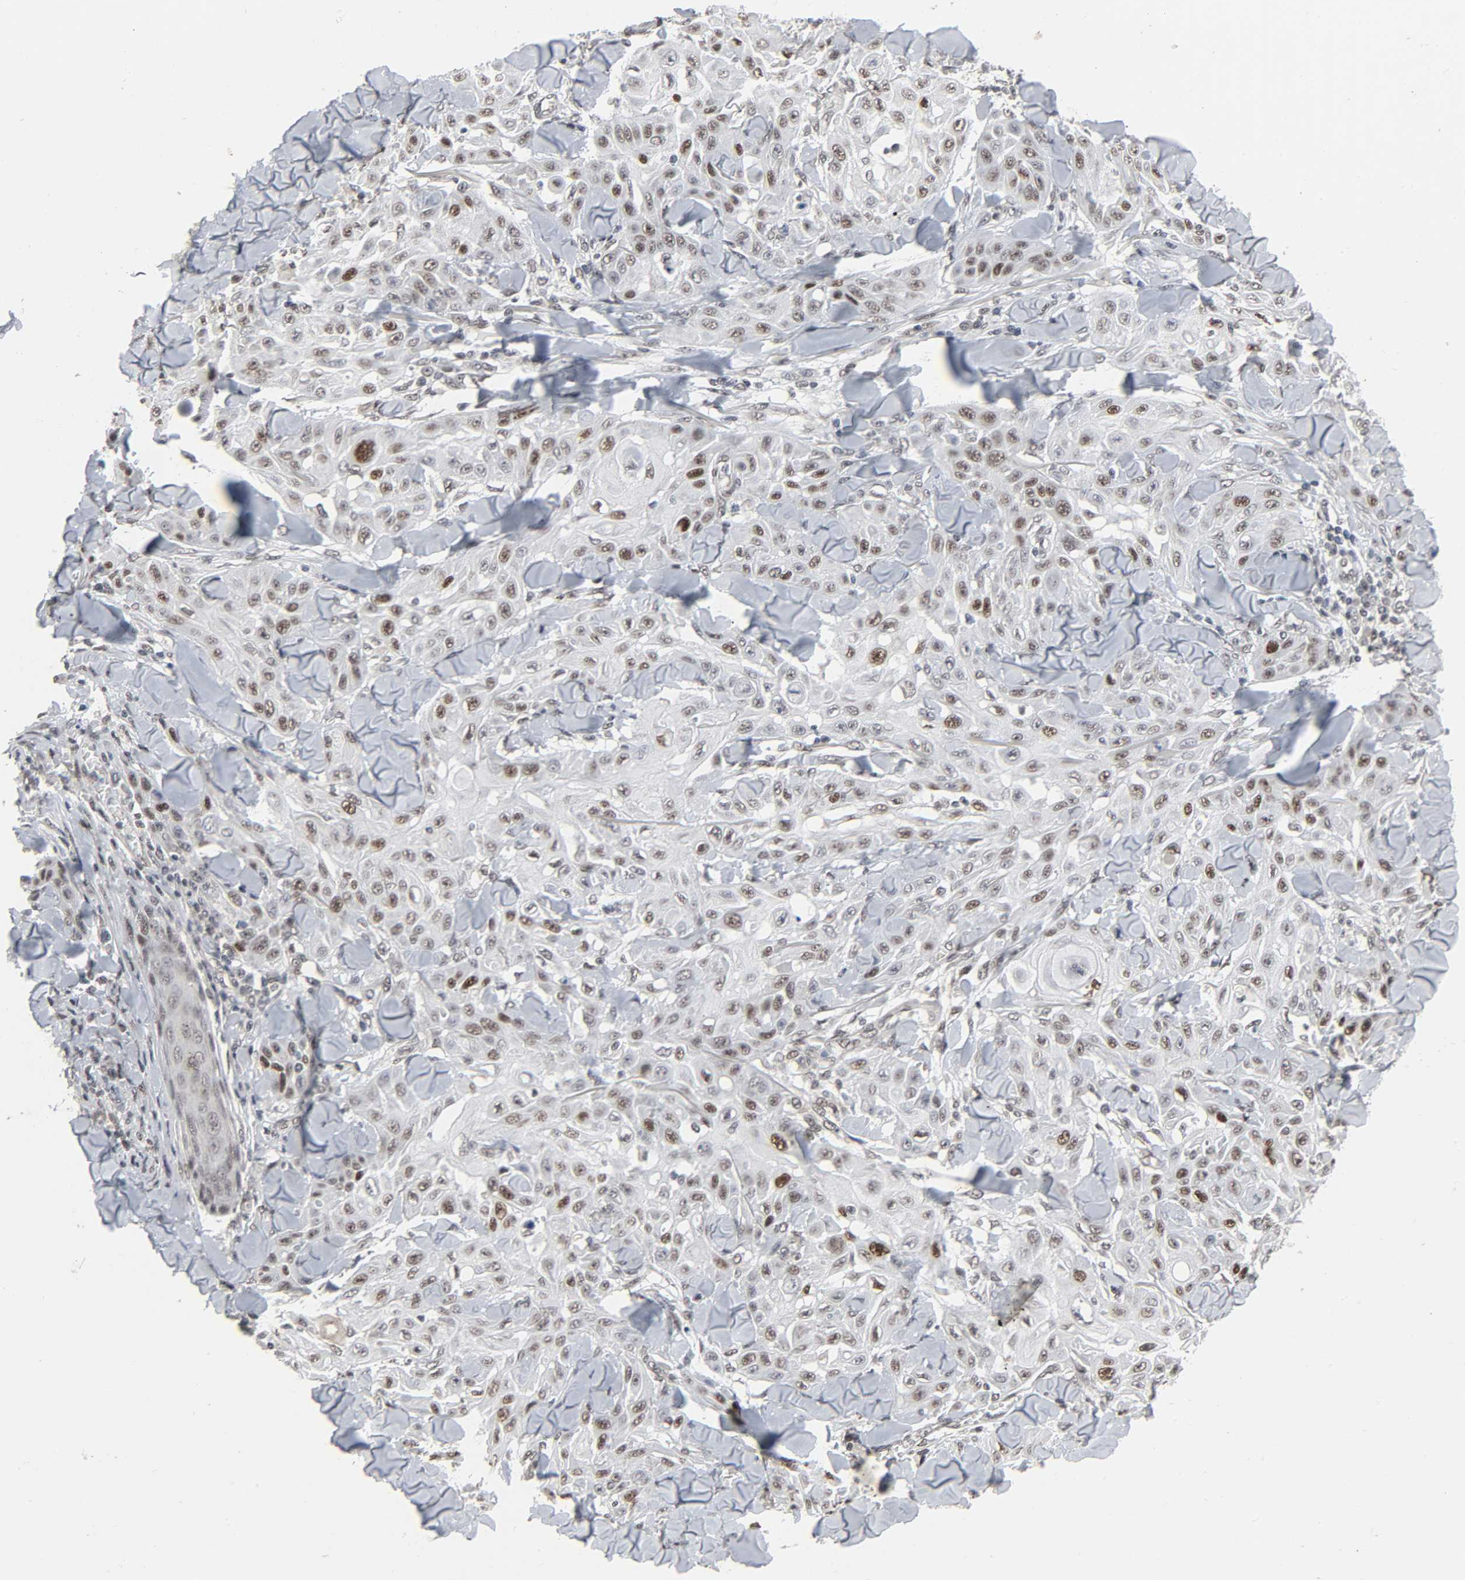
{"staining": {"intensity": "moderate", "quantity": ">75%", "location": "nuclear"}, "tissue": "skin cancer", "cell_type": "Tumor cells", "image_type": "cancer", "snomed": [{"axis": "morphology", "description": "Squamous cell carcinoma, NOS"}, {"axis": "topography", "description": "Skin"}], "caption": "Immunohistochemical staining of squamous cell carcinoma (skin) shows medium levels of moderate nuclear staining in about >75% of tumor cells.", "gene": "MUC1", "patient": {"sex": "male", "age": 24}}